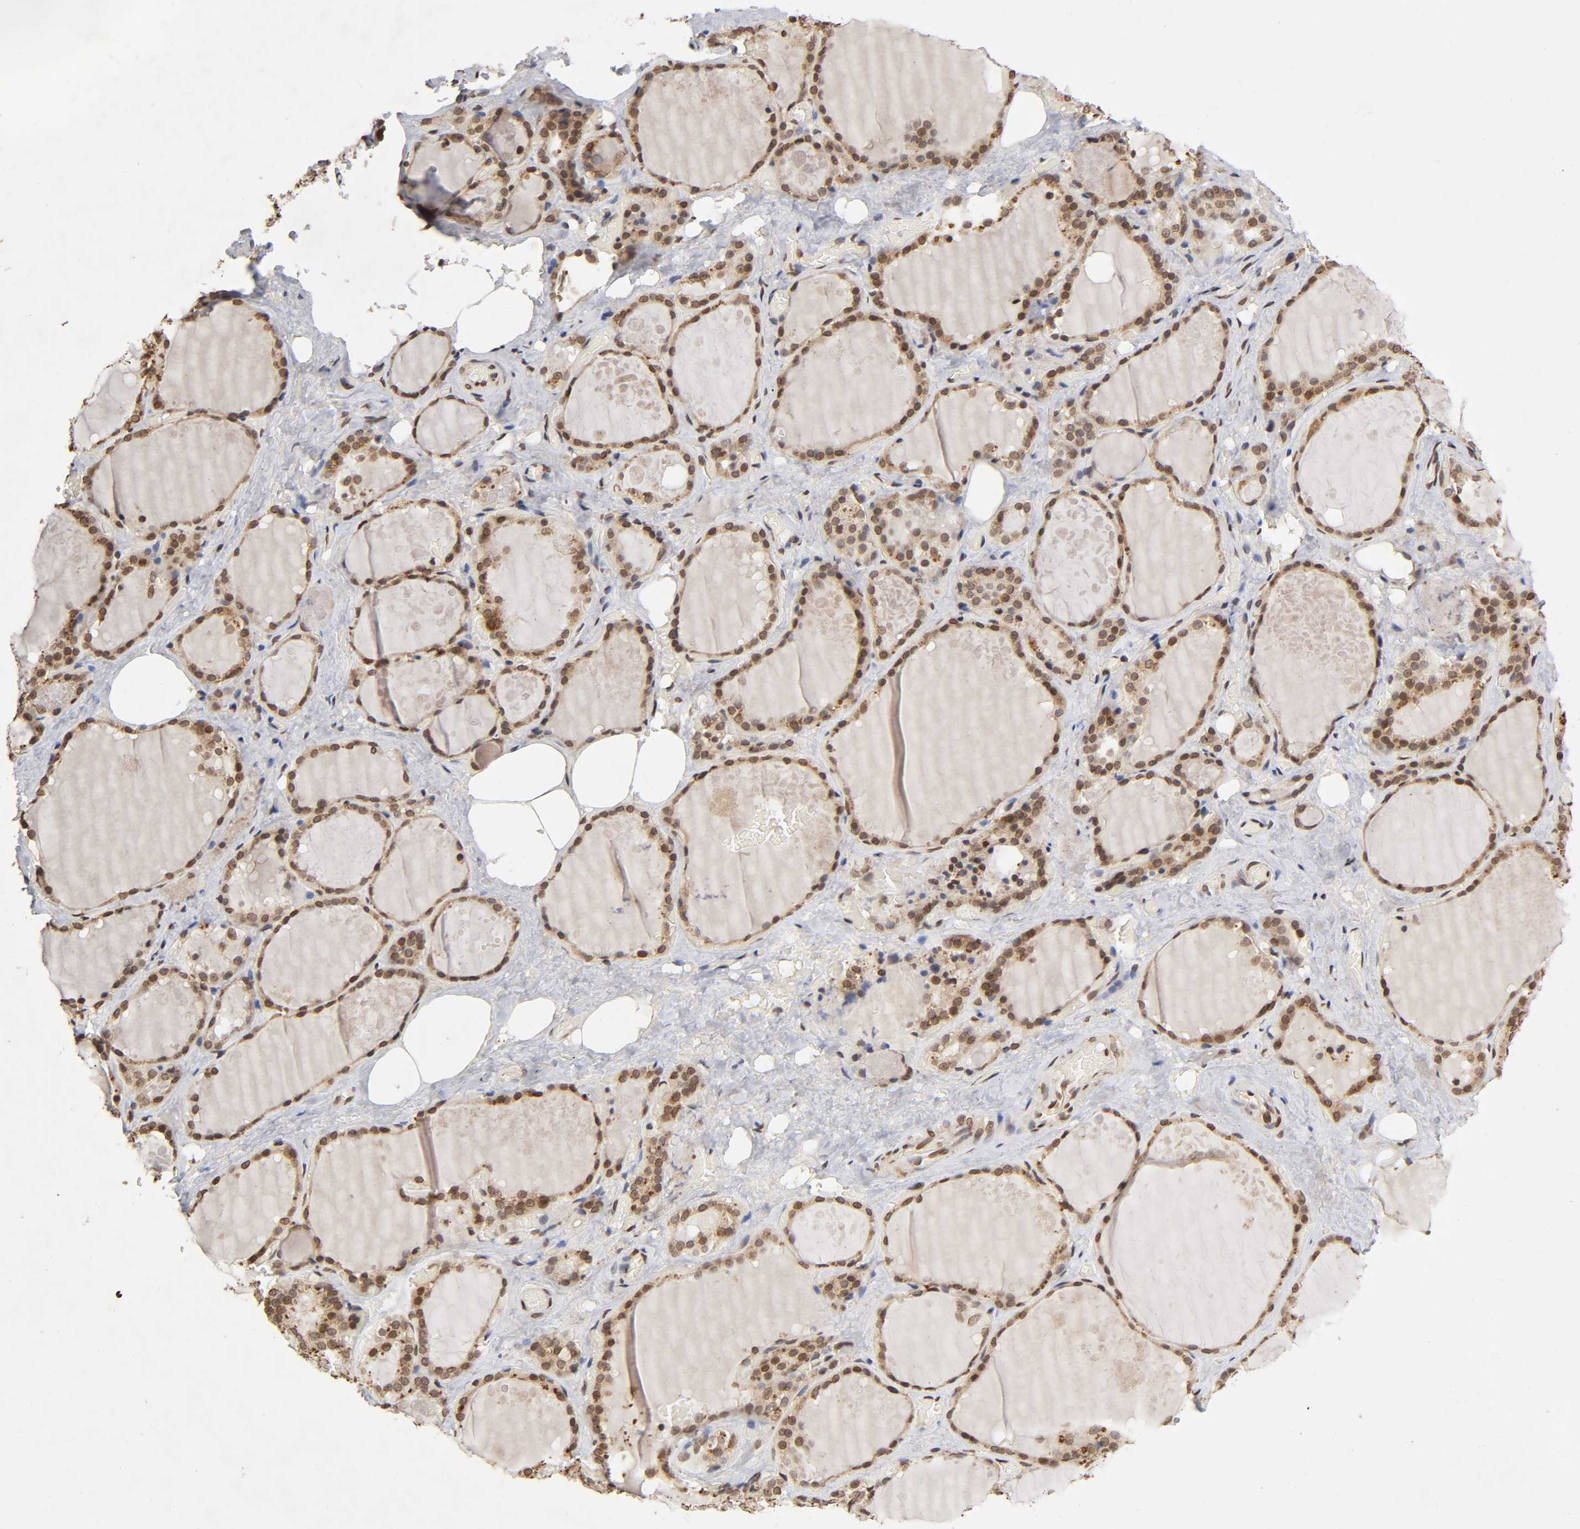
{"staining": {"intensity": "moderate", "quantity": ">75%", "location": "cytoplasmic/membranous,nuclear"}, "tissue": "thyroid gland", "cell_type": "Glandular cells", "image_type": "normal", "snomed": [{"axis": "morphology", "description": "Normal tissue, NOS"}, {"axis": "topography", "description": "Thyroid gland"}], "caption": "Immunohistochemistry staining of benign thyroid gland, which exhibits medium levels of moderate cytoplasmic/membranous,nuclear staining in about >75% of glandular cells indicating moderate cytoplasmic/membranous,nuclear protein positivity. The staining was performed using DAB (3,3'-diaminobenzidine) (brown) for protein detection and nuclei were counterstained in hematoxylin (blue).", "gene": "MLLT6", "patient": {"sex": "male", "age": 61}}